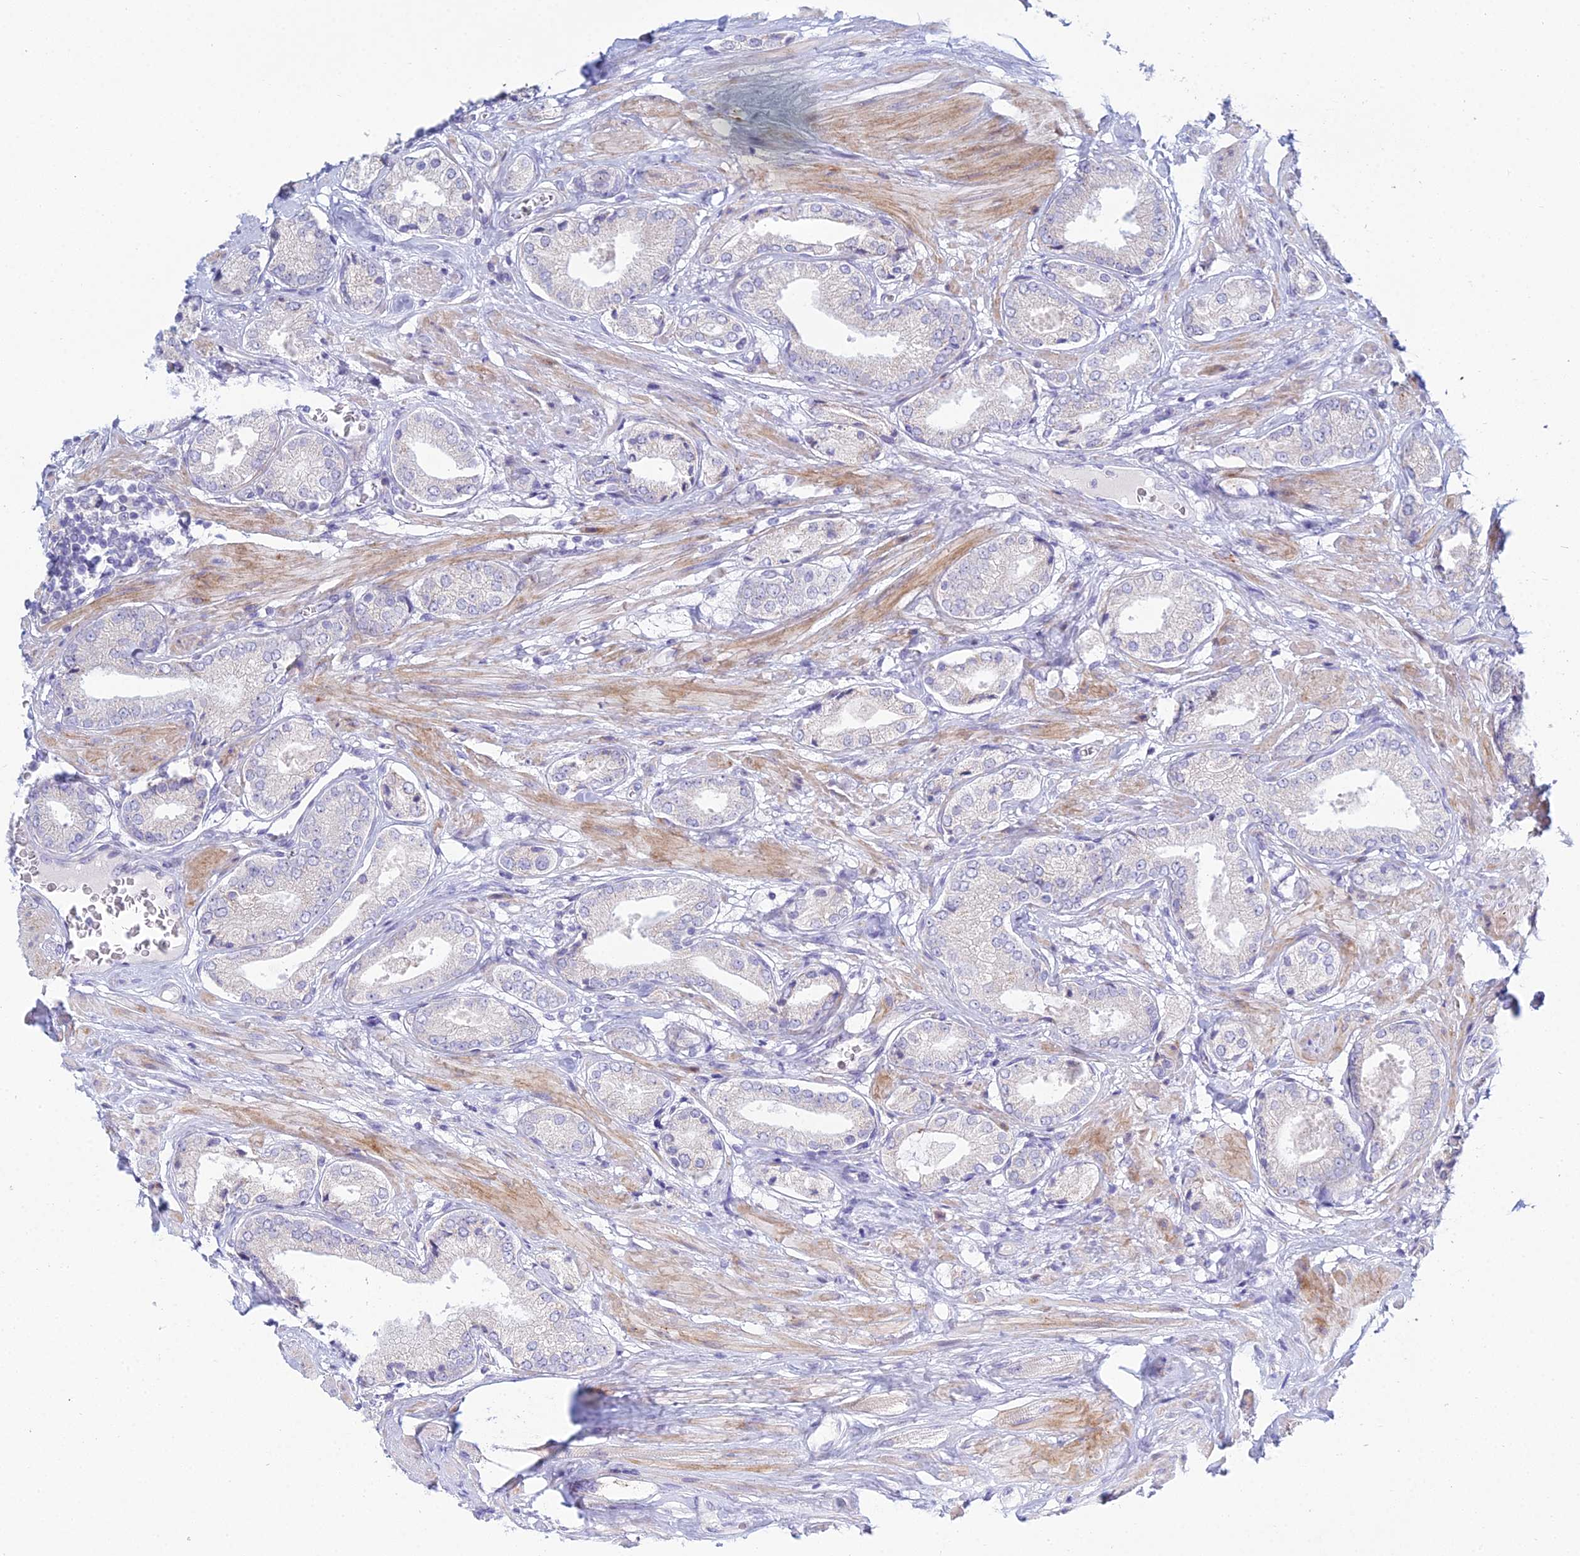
{"staining": {"intensity": "negative", "quantity": "none", "location": "none"}, "tissue": "prostate cancer", "cell_type": "Tumor cells", "image_type": "cancer", "snomed": [{"axis": "morphology", "description": "Adenocarcinoma, High grade"}, {"axis": "topography", "description": "Prostate and seminal vesicle, NOS"}], "caption": "A micrograph of prostate cancer stained for a protein exhibits no brown staining in tumor cells.", "gene": "PRR13", "patient": {"sex": "male", "age": 64}}